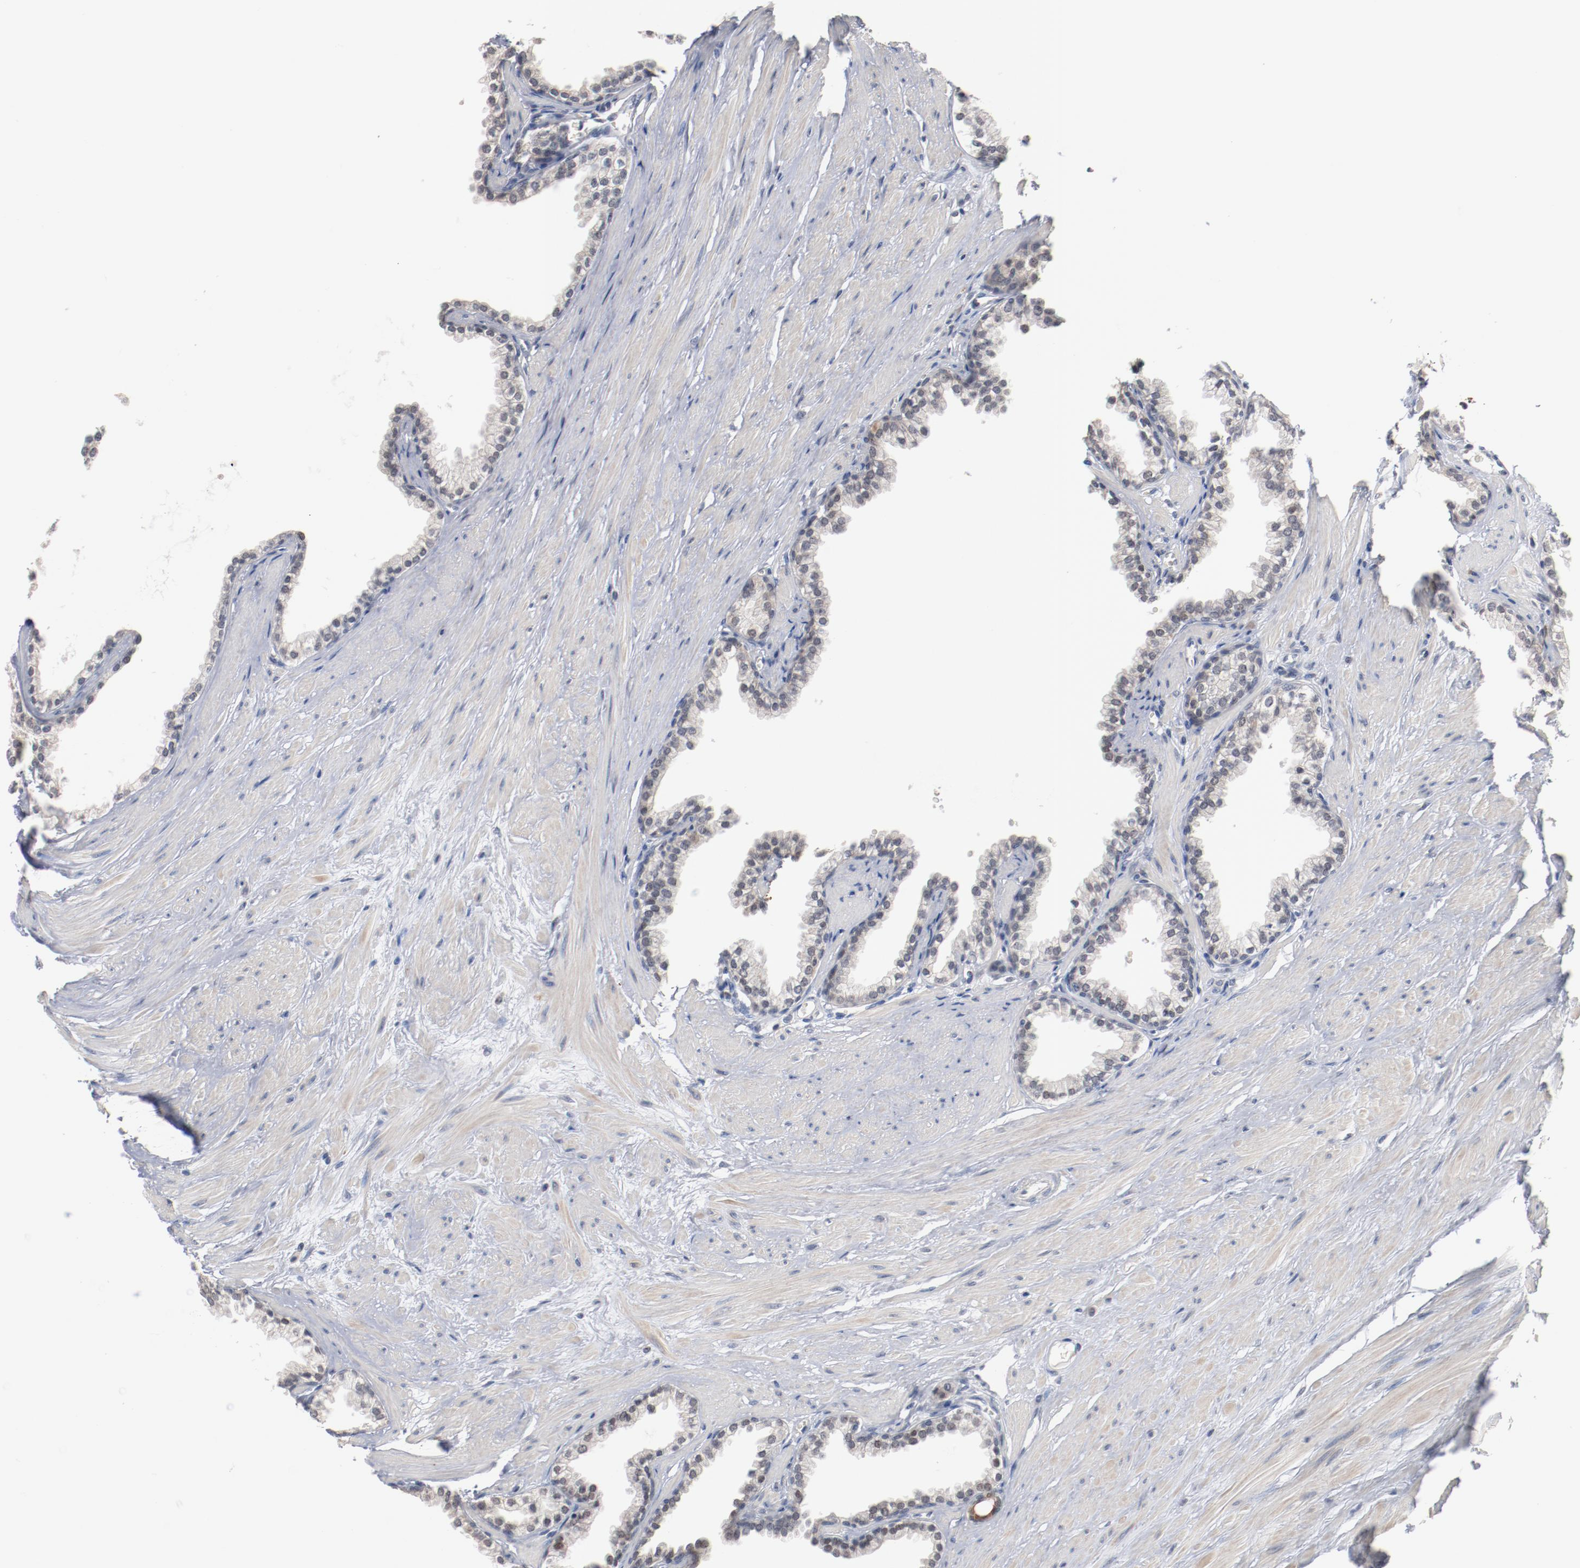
{"staining": {"intensity": "negative", "quantity": "none", "location": "none"}, "tissue": "prostate", "cell_type": "Glandular cells", "image_type": "normal", "snomed": [{"axis": "morphology", "description": "Normal tissue, NOS"}, {"axis": "topography", "description": "Prostate"}], "caption": "DAB (3,3'-diaminobenzidine) immunohistochemical staining of unremarkable human prostate exhibits no significant expression in glandular cells. (Brightfield microscopy of DAB (3,3'-diaminobenzidine) IHC at high magnification).", "gene": "ERICH1", "patient": {"sex": "male", "age": 64}}